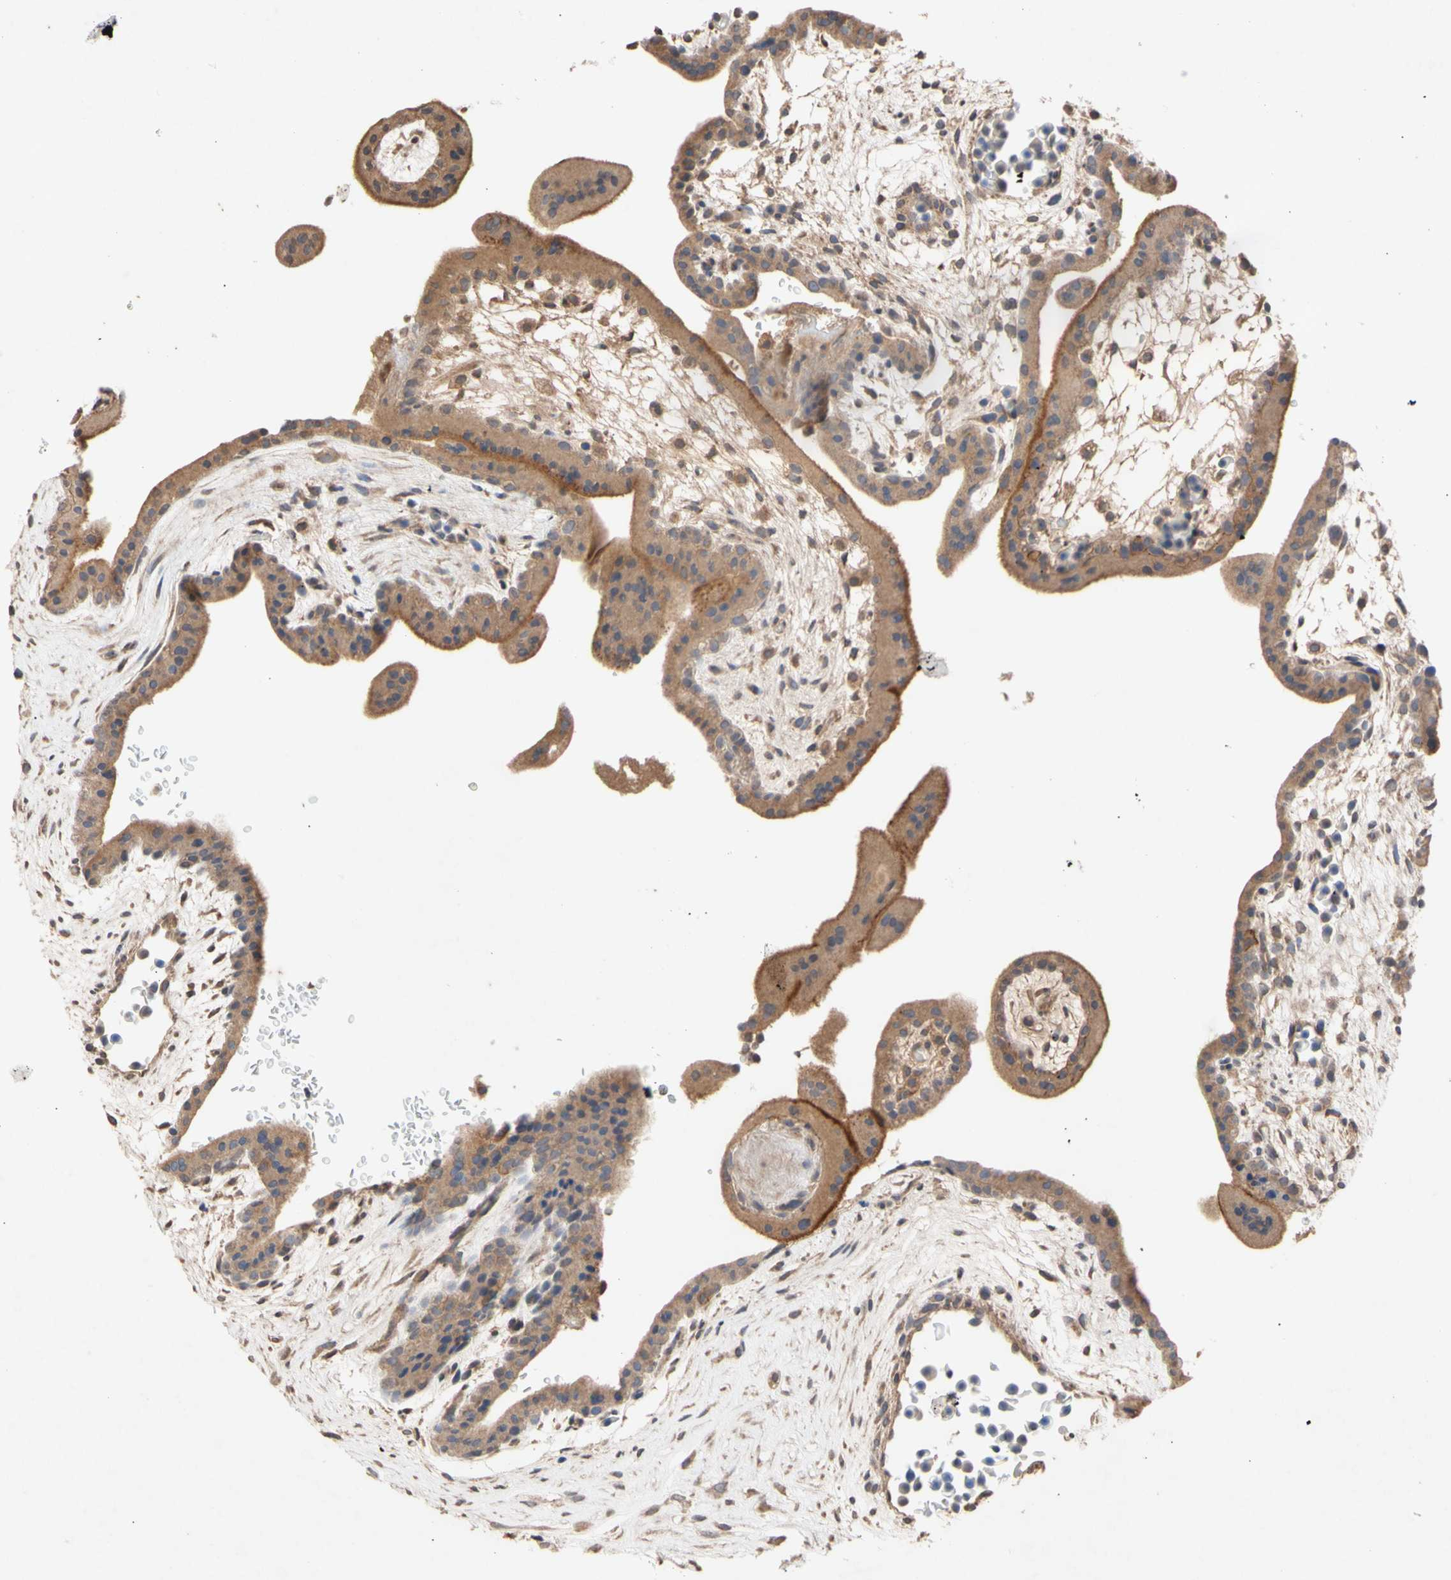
{"staining": {"intensity": "strong", "quantity": ">75%", "location": "cytoplasmic/membranous"}, "tissue": "placenta", "cell_type": "Trophoblastic cells", "image_type": "normal", "snomed": [{"axis": "morphology", "description": "Normal tissue, NOS"}, {"axis": "topography", "description": "Placenta"}], "caption": "Immunohistochemical staining of unremarkable human placenta displays high levels of strong cytoplasmic/membranous positivity in about >75% of trophoblastic cells. The protein is stained brown, and the nuclei are stained in blue (DAB IHC with brightfield microscopy, high magnification).", "gene": "NECTIN3", "patient": {"sex": "female", "age": 35}}